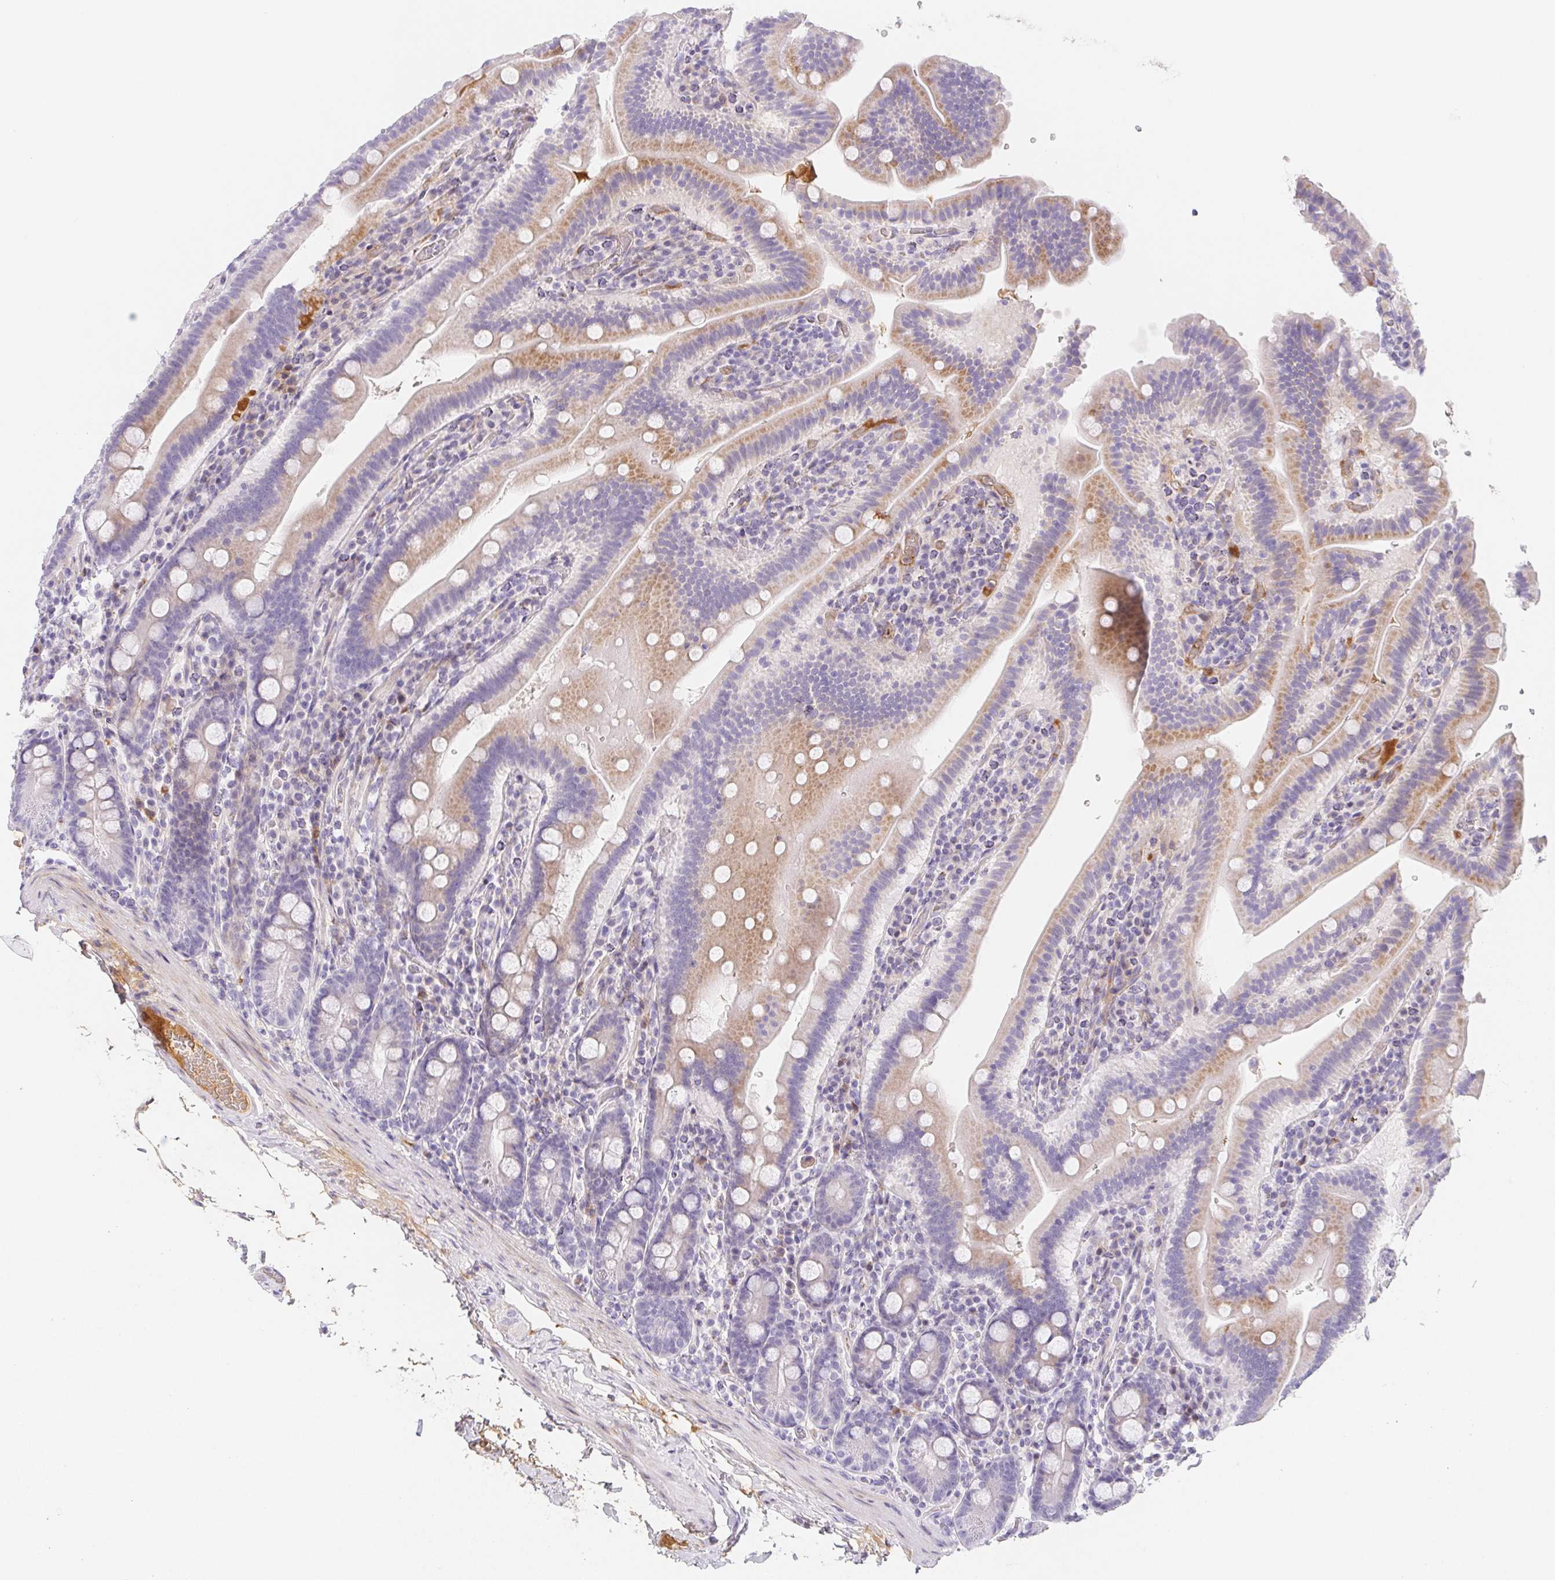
{"staining": {"intensity": "moderate", "quantity": "<25%", "location": "cytoplasmic/membranous"}, "tissue": "small intestine", "cell_type": "Glandular cells", "image_type": "normal", "snomed": [{"axis": "morphology", "description": "Normal tissue, NOS"}, {"axis": "topography", "description": "Small intestine"}], "caption": "The image shows staining of benign small intestine, revealing moderate cytoplasmic/membranous protein positivity (brown color) within glandular cells. The staining was performed using DAB to visualize the protein expression in brown, while the nuclei were stained in blue with hematoxylin (Magnification: 20x).", "gene": "ITIH2", "patient": {"sex": "male", "age": 26}}